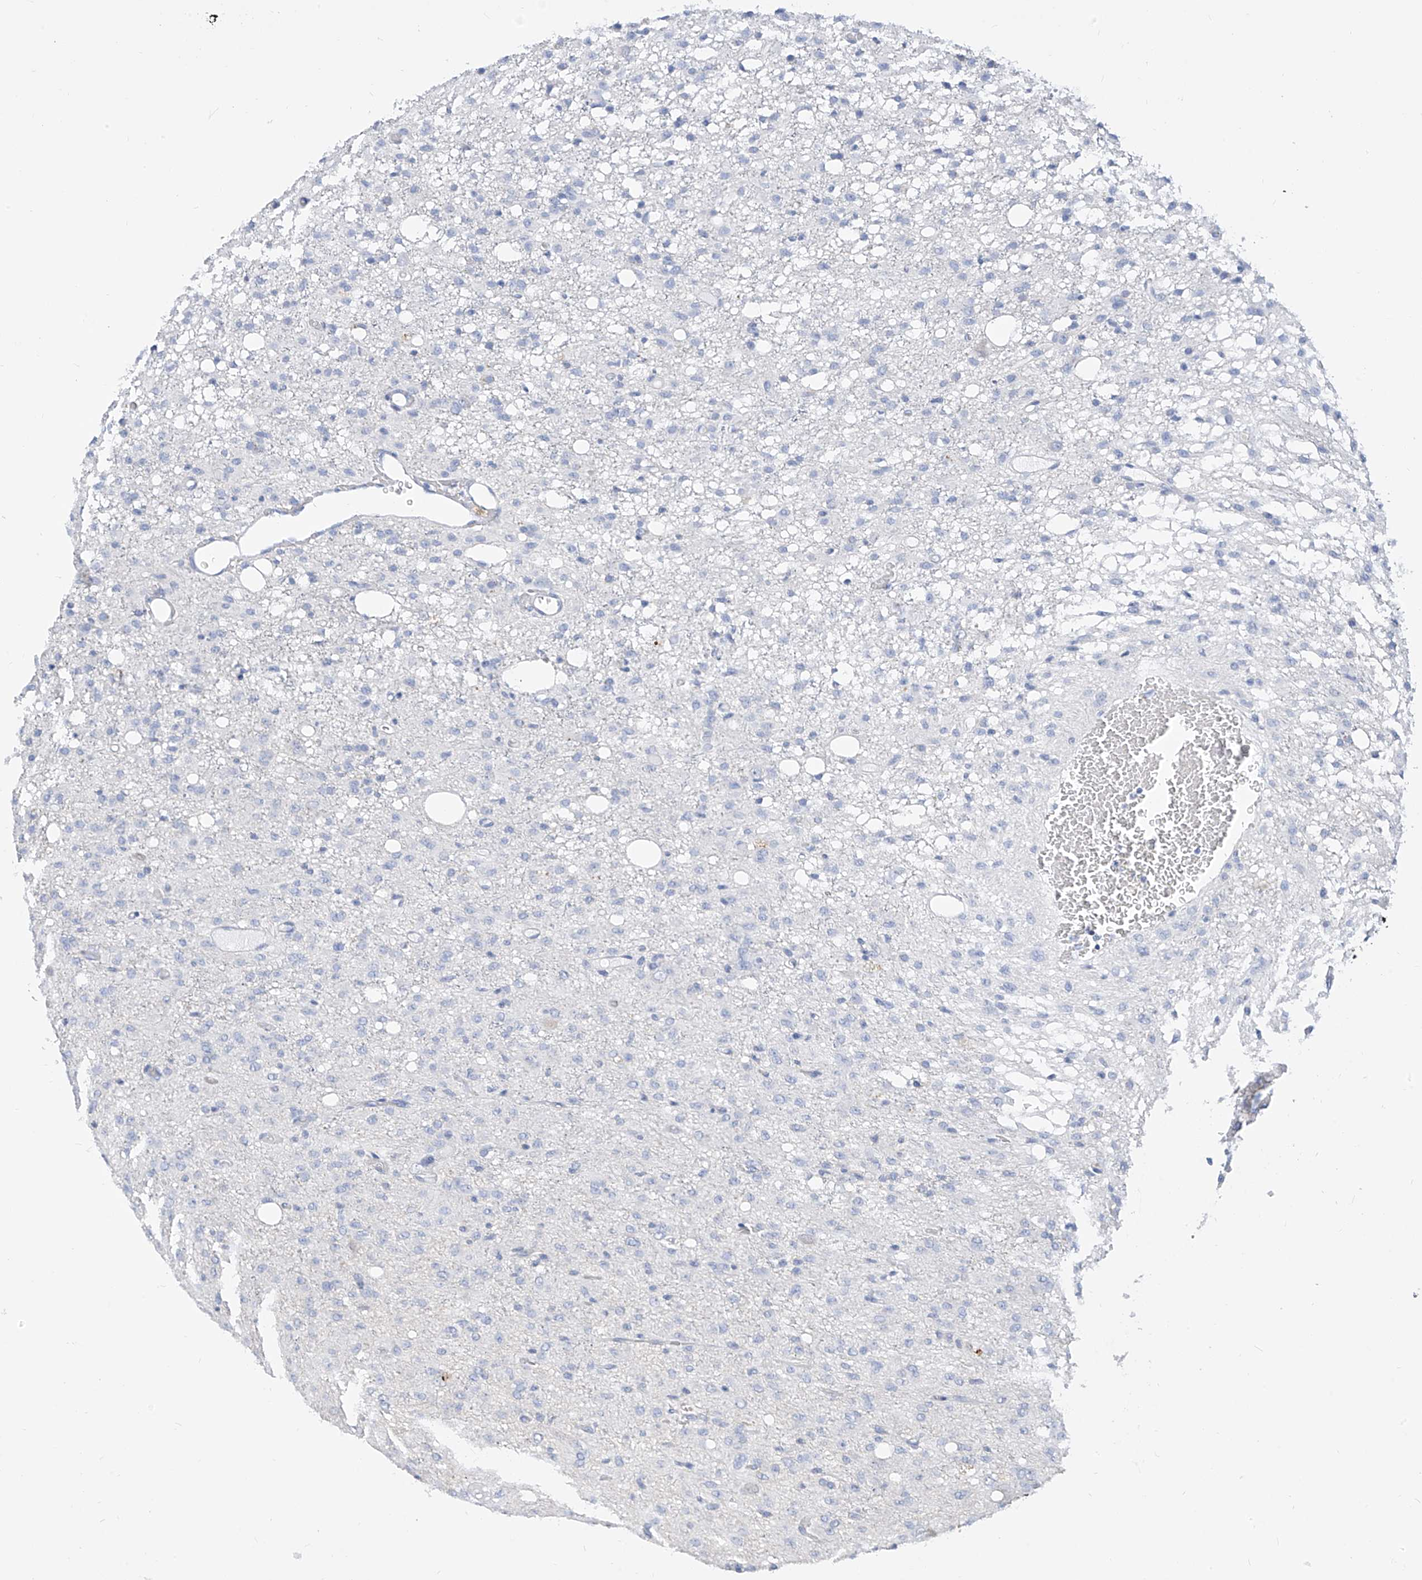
{"staining": {"intensity": "negative", "quantity": "none", "location": "none"}, "tissue": "glioma", "cell_type": "Tumor cells", "image_type": "cancer", "snomed": [{"axis": "morphology", "description": "Glioma, malignant, High grade"}, {"axis": "topography", "description": "Brain"}], "caption": "IHC photomicrograph of human high-grade glioma (malignant) stained for a protein (brown), which displays no positivity in tumor cells.", "gene": "ZZEF1", "patient": {"sex": "female", "age": 59}}